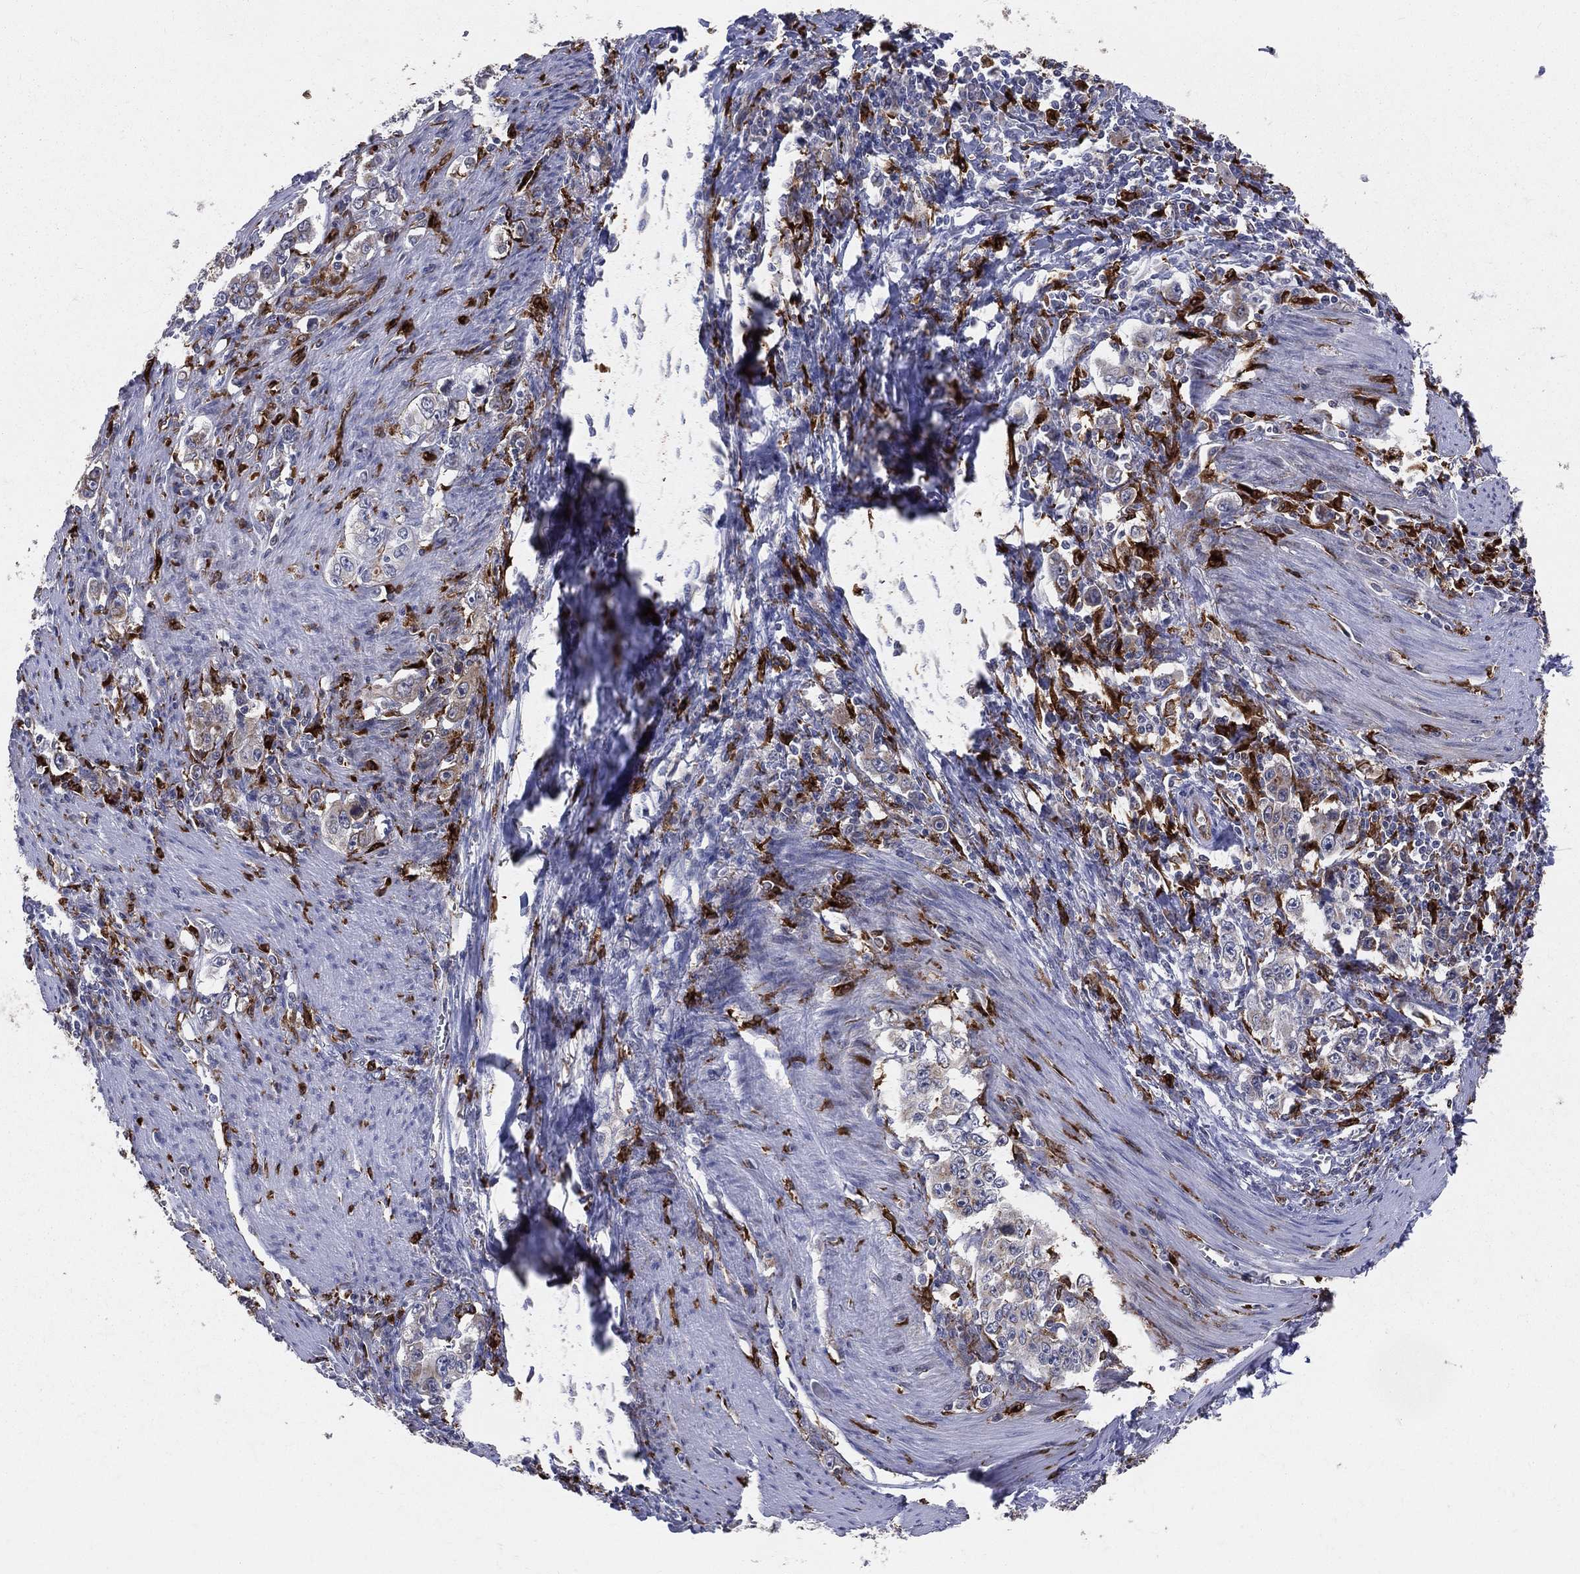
{"staining": {"intensity": "negative", "quantity": "none", "location": "none"}, "tissue": "stomach cancer", "cell_type": "Tumor cells", "image_type": "cancer", "snomed": [{"axis": "morphology", "description": "Adenocarcinoma, NOS"}, {"axis": "topography", "description": "Stomach, lower"}], "caption": "Stomach cancer (adenocarcinoma) stained for a protein using immunohistochemistry (IHC) displays no expression tumor cells.", "gene": "CD74", "patient": {"sex": "female", "age": 72}}